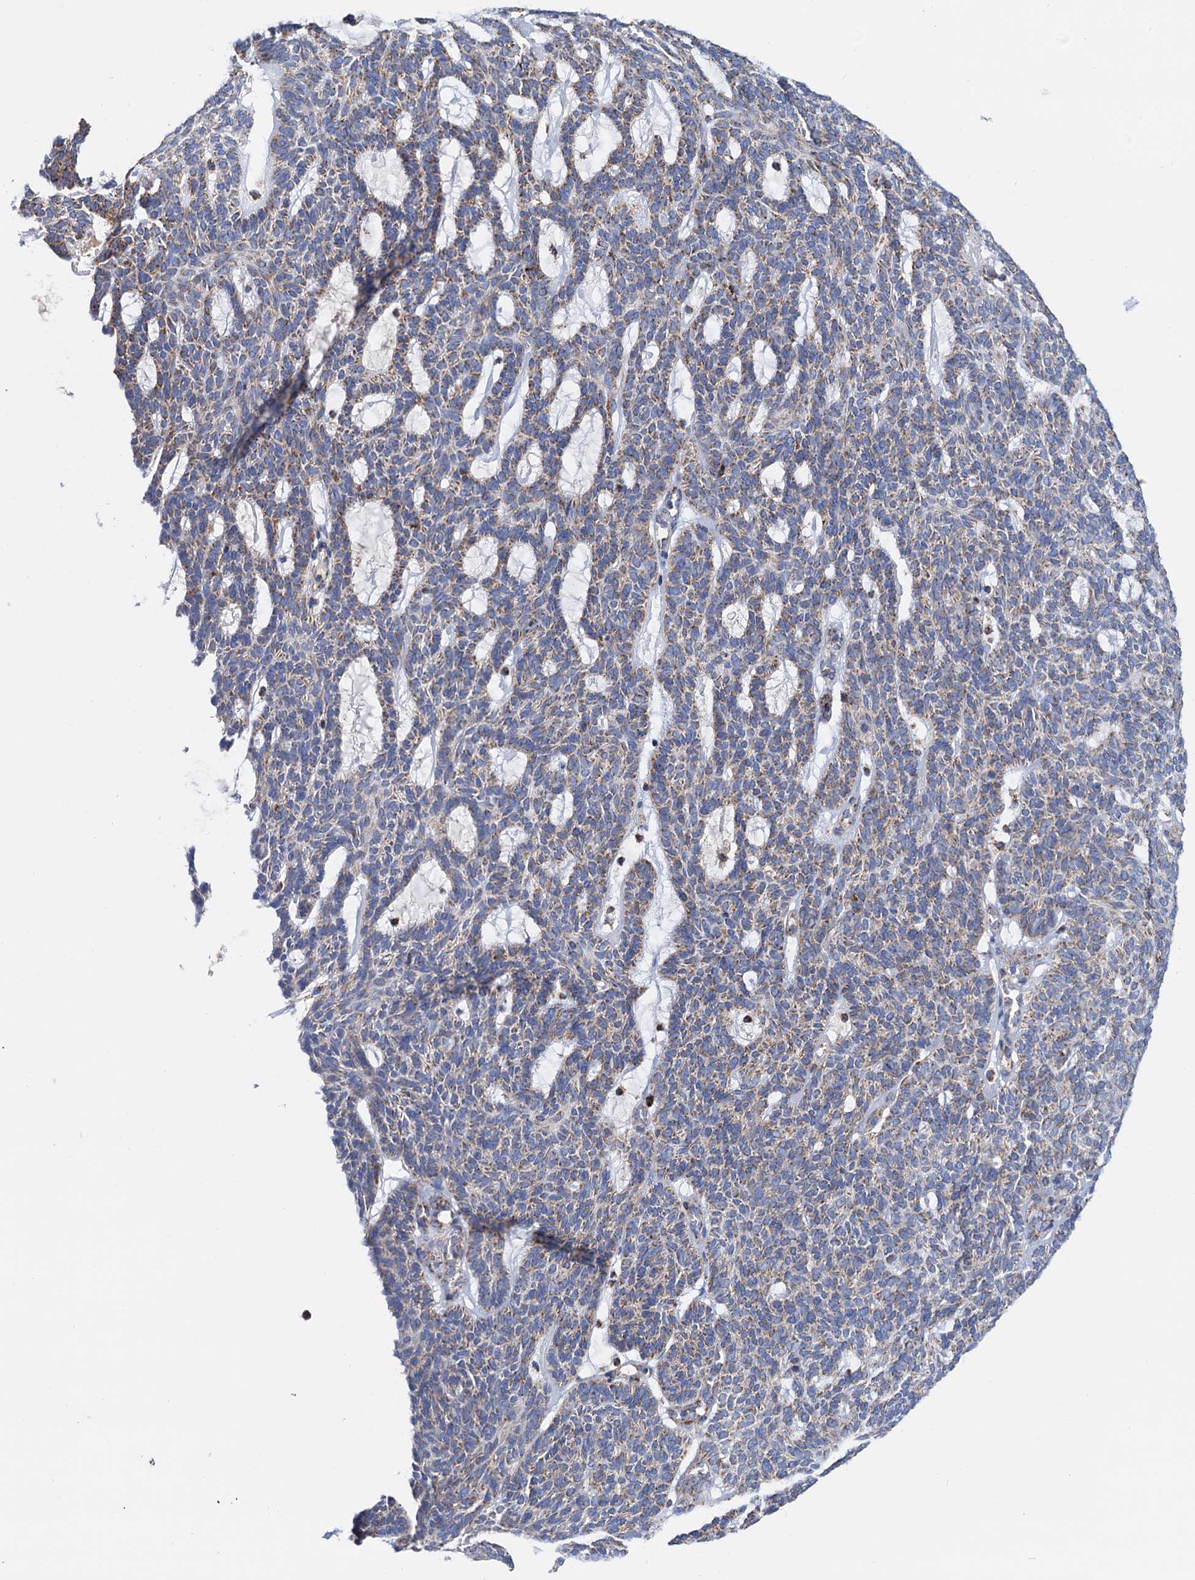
{"staining": {"intensity": "moderate", "quantity": "25%-75%", "location": "cytoplasmic/membranous"}, "tissue": "skin cancer", "cell_type": "Tumor cells", "image_type": "cancer", "snomed": [{"axis": "morphology", "description": "Squamous cell carcinoma, NOS"}, {"axis": "topography", "description": "Skin"}], "caption": "High-power microscopy captured an IHC histopathology image of skin cancer (squamous cell carcinoma), revealing moderate cytoplasmic/membranous positivity in approximately 25%-75% of tumor cells.", "gene": "C2CD3", "patient": {"sex": "female", "age": 90}}